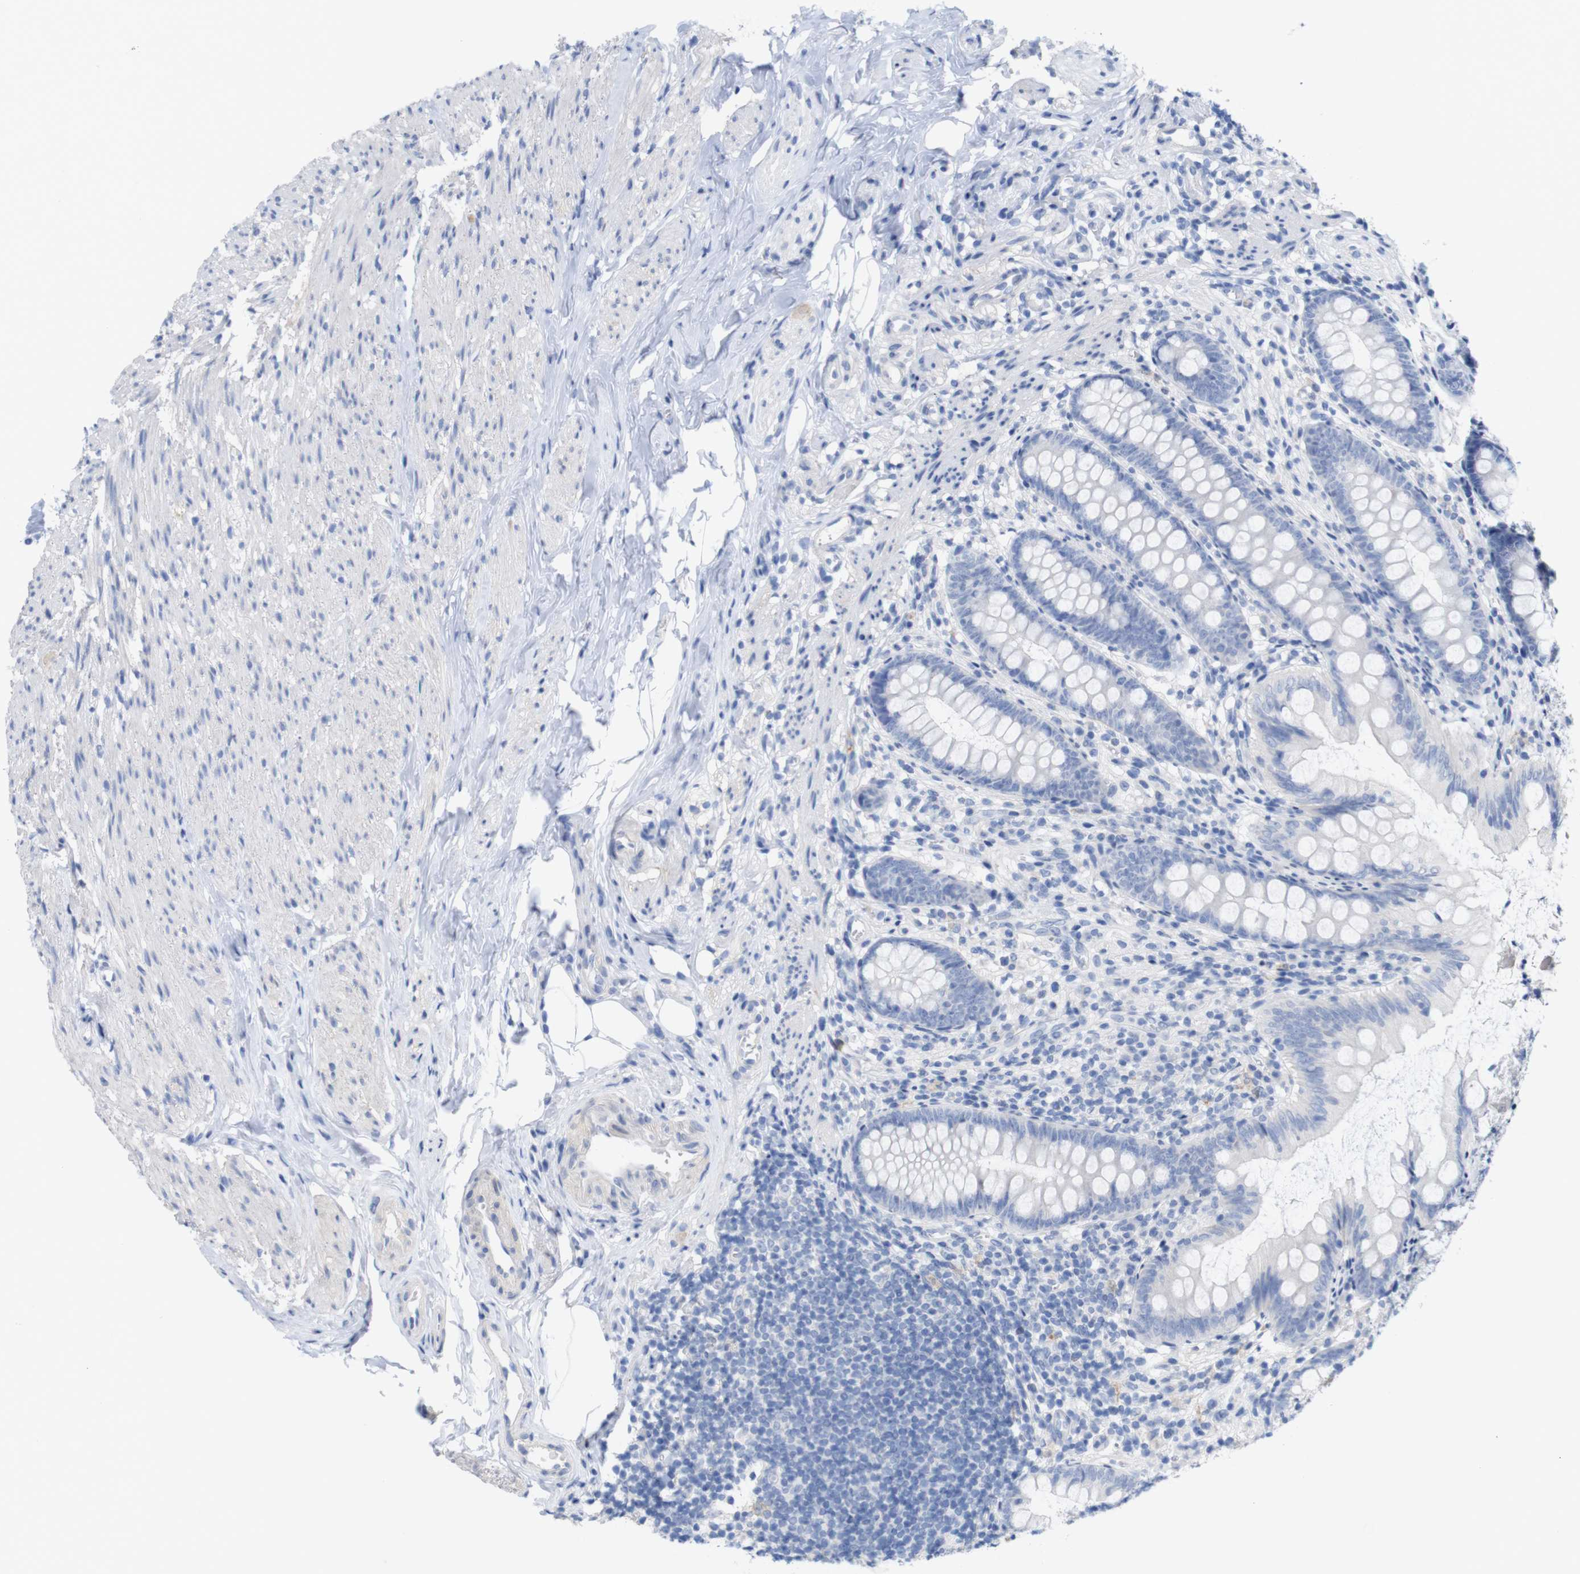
{"staining": {"intensity": "negative", "quantity": "none", "location": "none"}, "tissue": "appendix", "cell_type": "Glandular cells", "image_type": "normal", "snomed": [{"axis": "morphology", "description": "Normal tissue, NOS"}, {"axis": "topography", "description": "Appendix"}], "caption": "Immunohistochemistry of unremarkable appendix reveals no positivity in glandular cells. (Stains: DAB immunohistochemistry (IHC) with hematoxylin counter stain, Microscopy: brightfield microscopy at high magnification).", "gene": "PNMA1", "patient": {"sex": "female", "age": 77}}